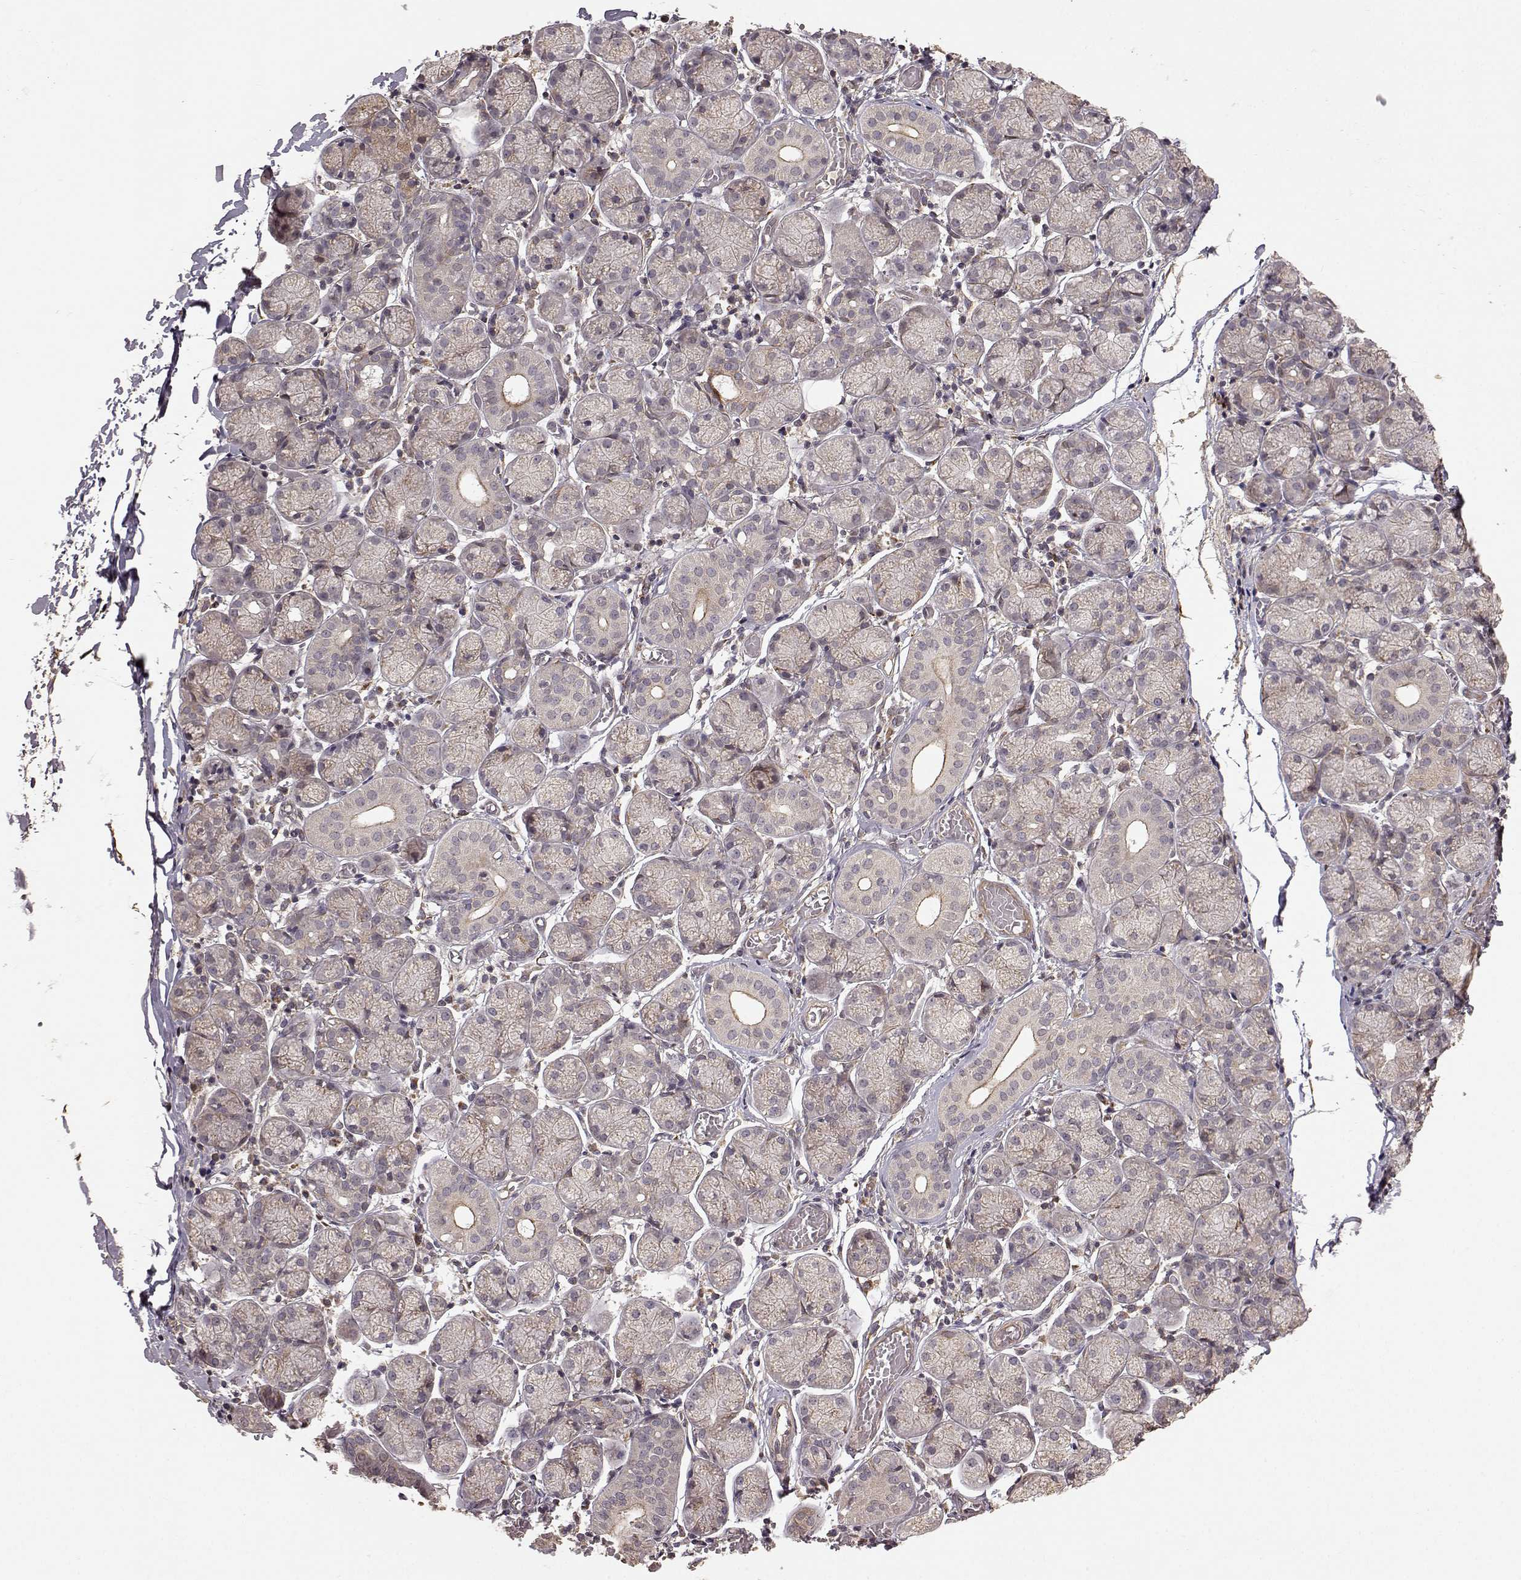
{"staining": {"intensity": "weak", "quantity": "25%-75%", "location": "cytoplasmic/membranous"}, "tissue": "salivary gland", "cell_type": "Glandular cells", "image_type": "normal", "snomed": [{"axis": "morphology", "description": "Normal tissue, NOS"}, {"axis": "topography", "description": "Salivary gland"}, {"axis": "topography", "description": "Peripheral nerve tissue"}], "caption": "DAB (3,3'-diaminobenzidine) immunohistochemical staining of unremarkable salivary gland exhibits weak cytoplasmic/membranous protein staining in about 25%-75% of glandular cells. (brown staining indicates protein expression, while blue staining denotes nuclei).", "gene": "FSTL1", "patient": {"sex": "female", "age": 24}}